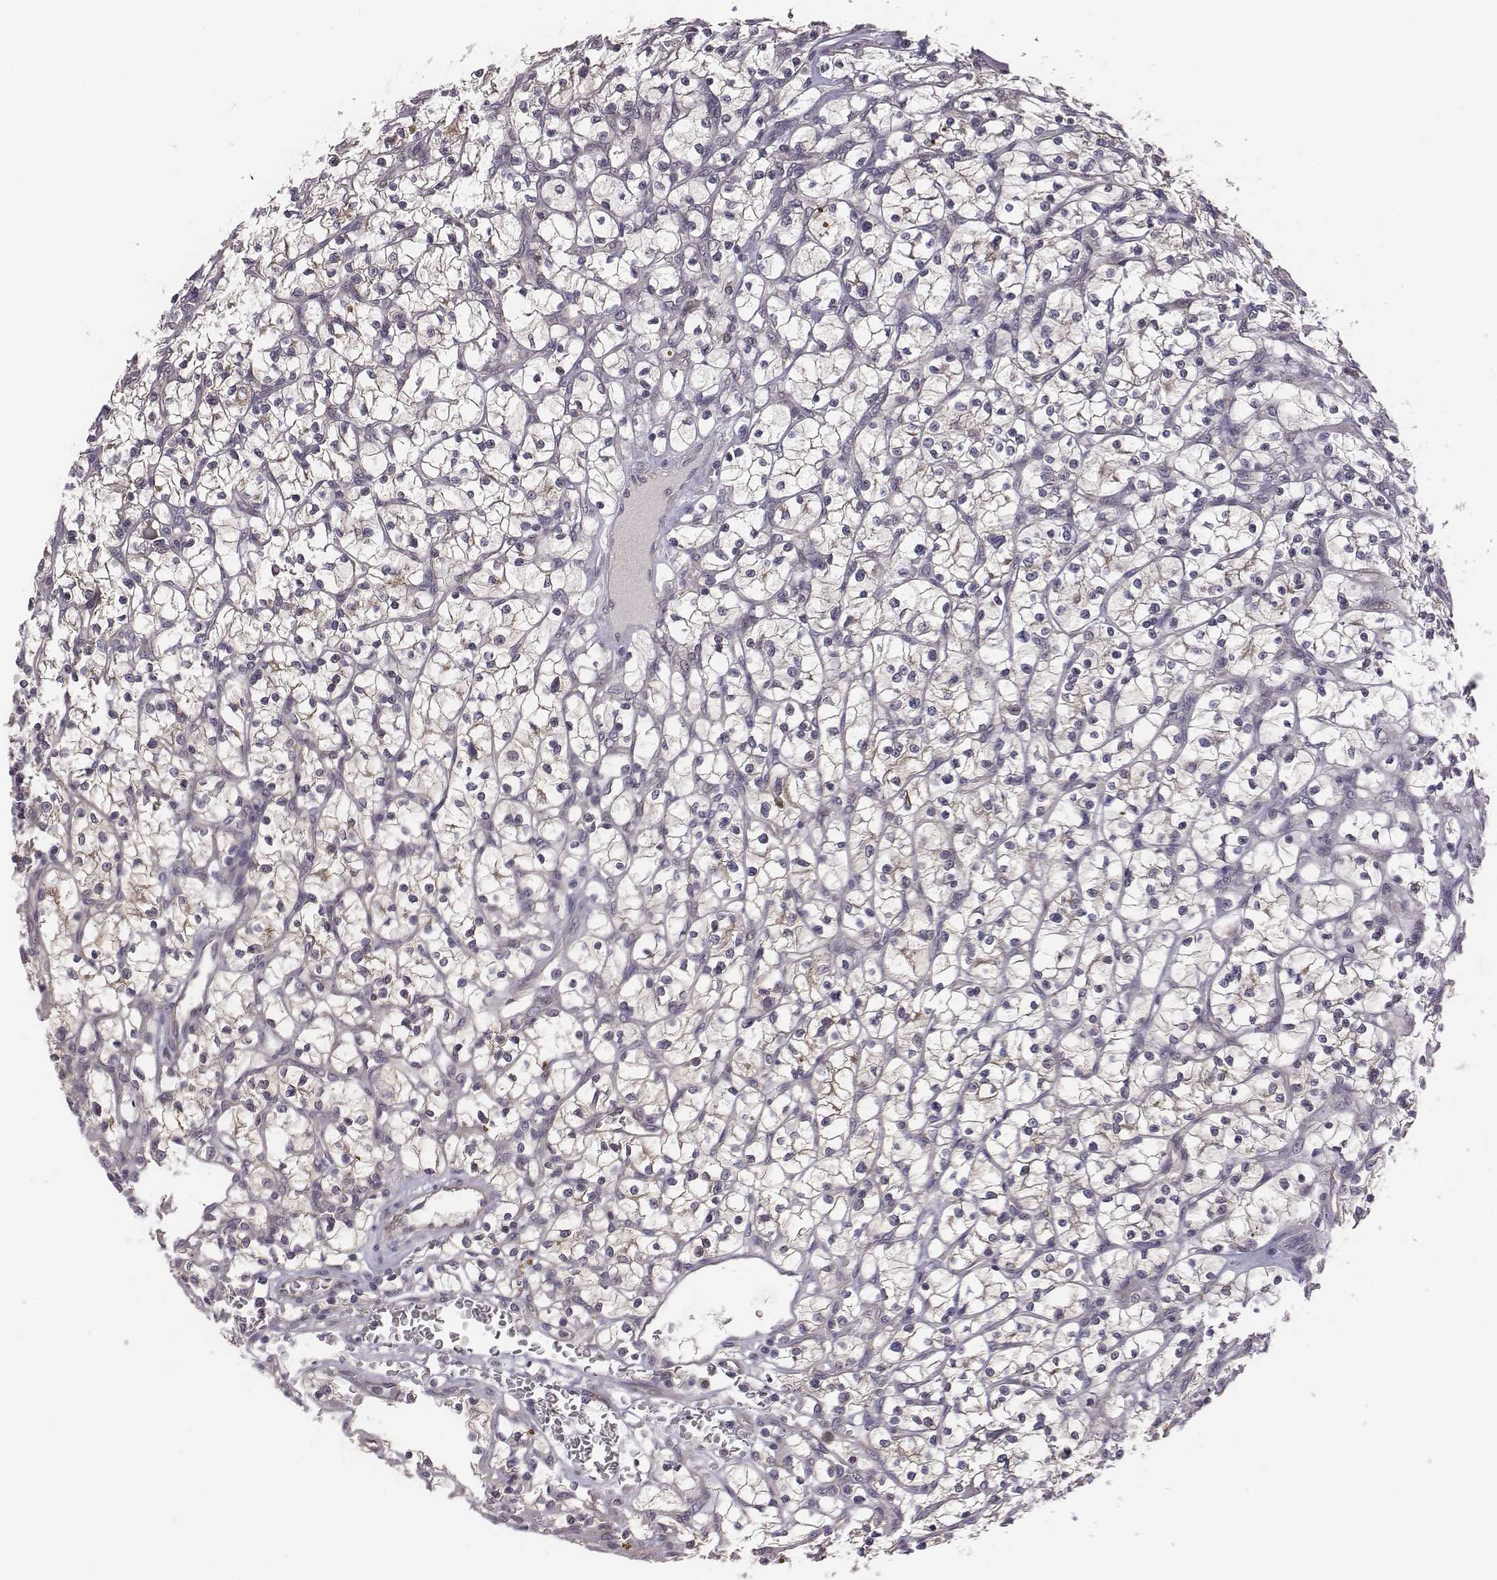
{"staining": {"intensity": "weak", "quantity": "<25%", "location": "cytoplasmic/membranous"}, "tissue": "renal cancer", "cell_type": "Tumor cells", "image_type": "cancer", "snomed": [{"axis": "morphology", "description": "Adenocarcinoma, NOS"}, {"axis": "topography", "description": "Kidney"}], "caption": "Renal cancer stained for a protein using immunohistochemistry (IHC) exhibits no positivity tumor cells.", "gene": "SMURF2", "patient": {"sex": "female", "age": 64}}